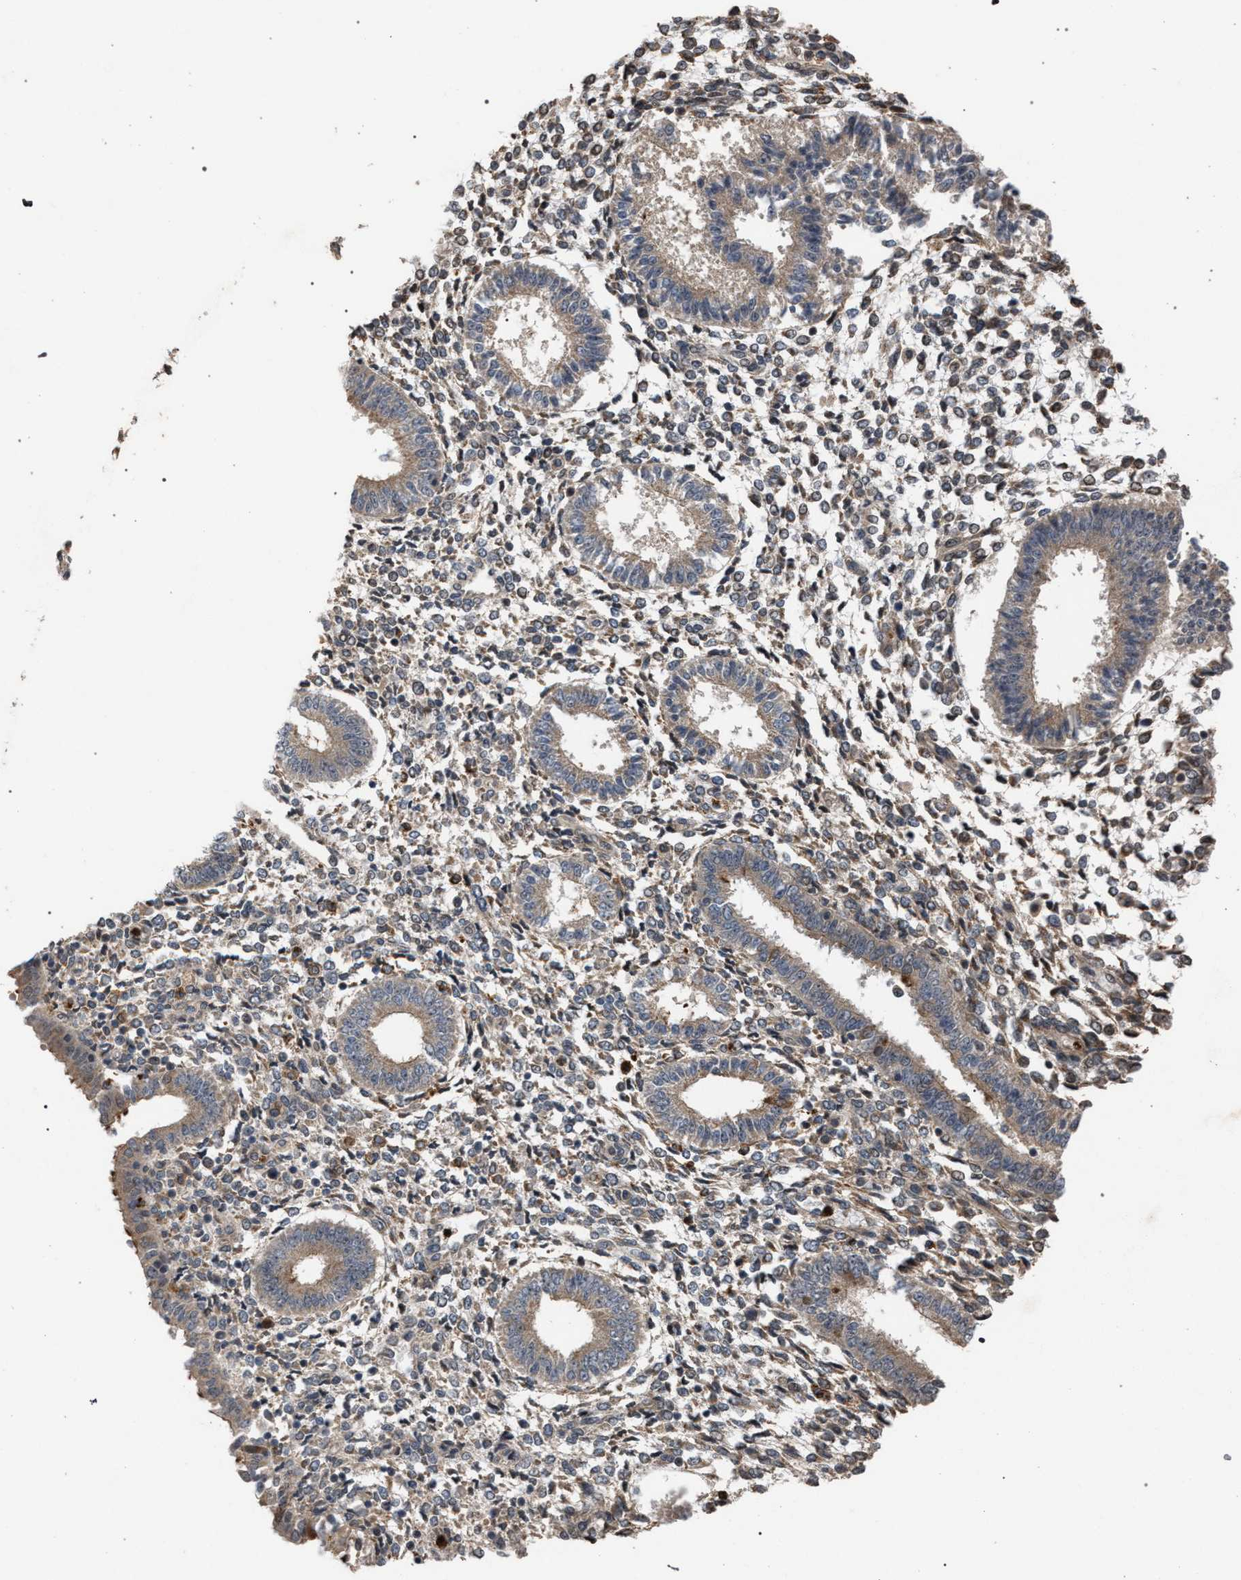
{"staining": {"intensity": "weak", "quantity": "<25%", "location": "cytoplasmic/membranous"}, "tissue": "endometrium", "cell_type": "Cells in endometrial stroma", "image_type": "normal", "snomed": [{"axis": "morphology", "description": "Normal tissue, NOS"}, {"axis": "topography", "description": "Endometrium"}], "caption": "Immunohistochemistry of unremarkable endometrium reveals no positivity in cells in endometrial stroma.", "gene": "IRAK4", "patient": {"sex": "female", "age": 35}}